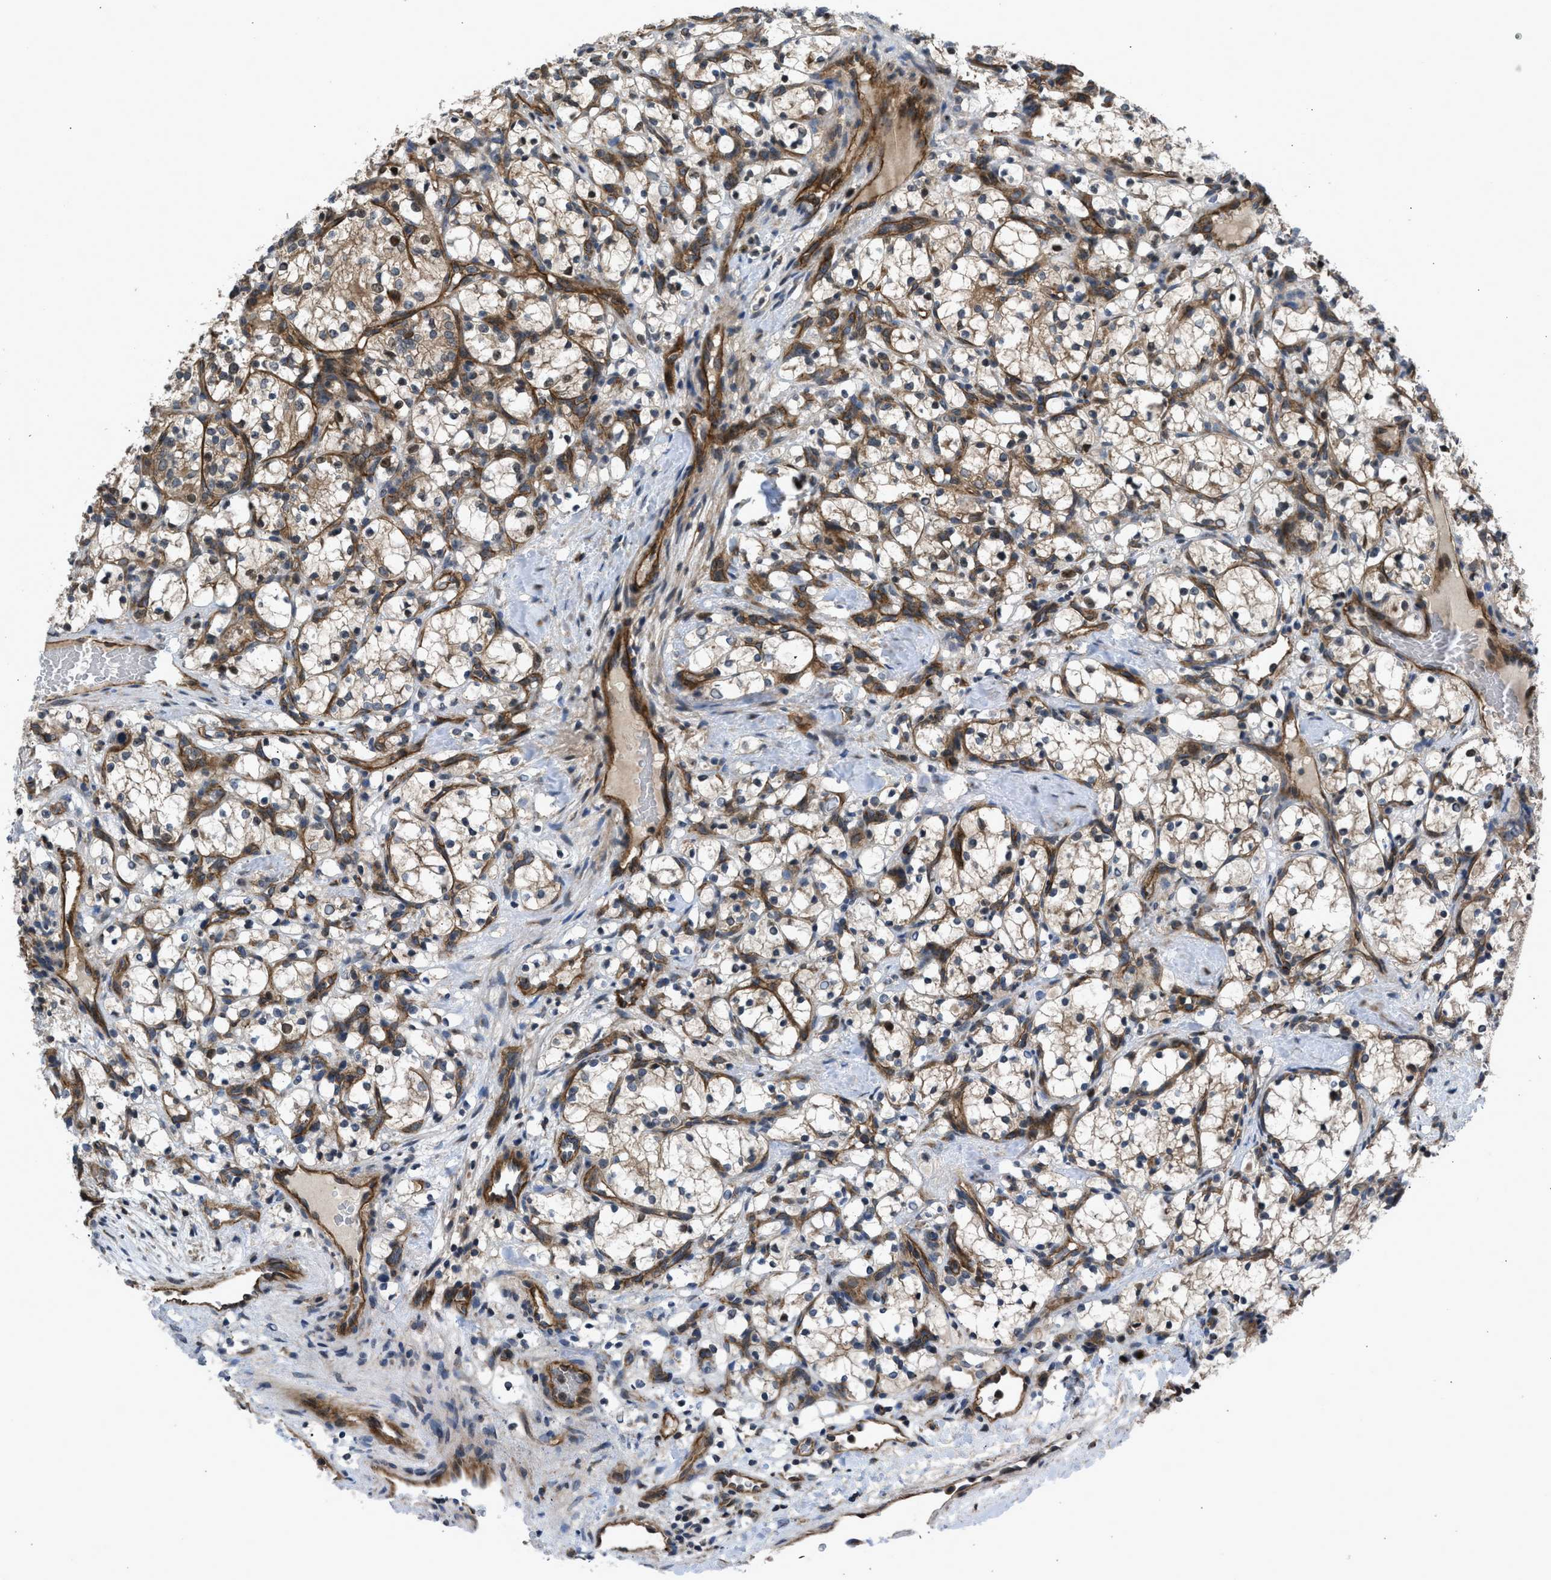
{"staining": {"intensity": "moderate", "quantity": ">75%", "location": "cytoplasmic/membranous"}, "tissue": "renal cancer", "cell_type": "Tumor cells", "image_type": "cancer", "snomed": [{"axis": "morphology", "description": "Adenocarcinoma, NOS"}, {"axis": "topography", "description": "Kidney"}], "caption": "High-power microscopy captured an immunohistochemistry (IHC) photomicrograph of renal cancer (adenocarcinoma), revealing moderate cytoplasmic/membranous positivity in approximately >75% of tumor cells.", "gene": "GPATCH2L", "patient": {"sex": "female", "age": 69}}